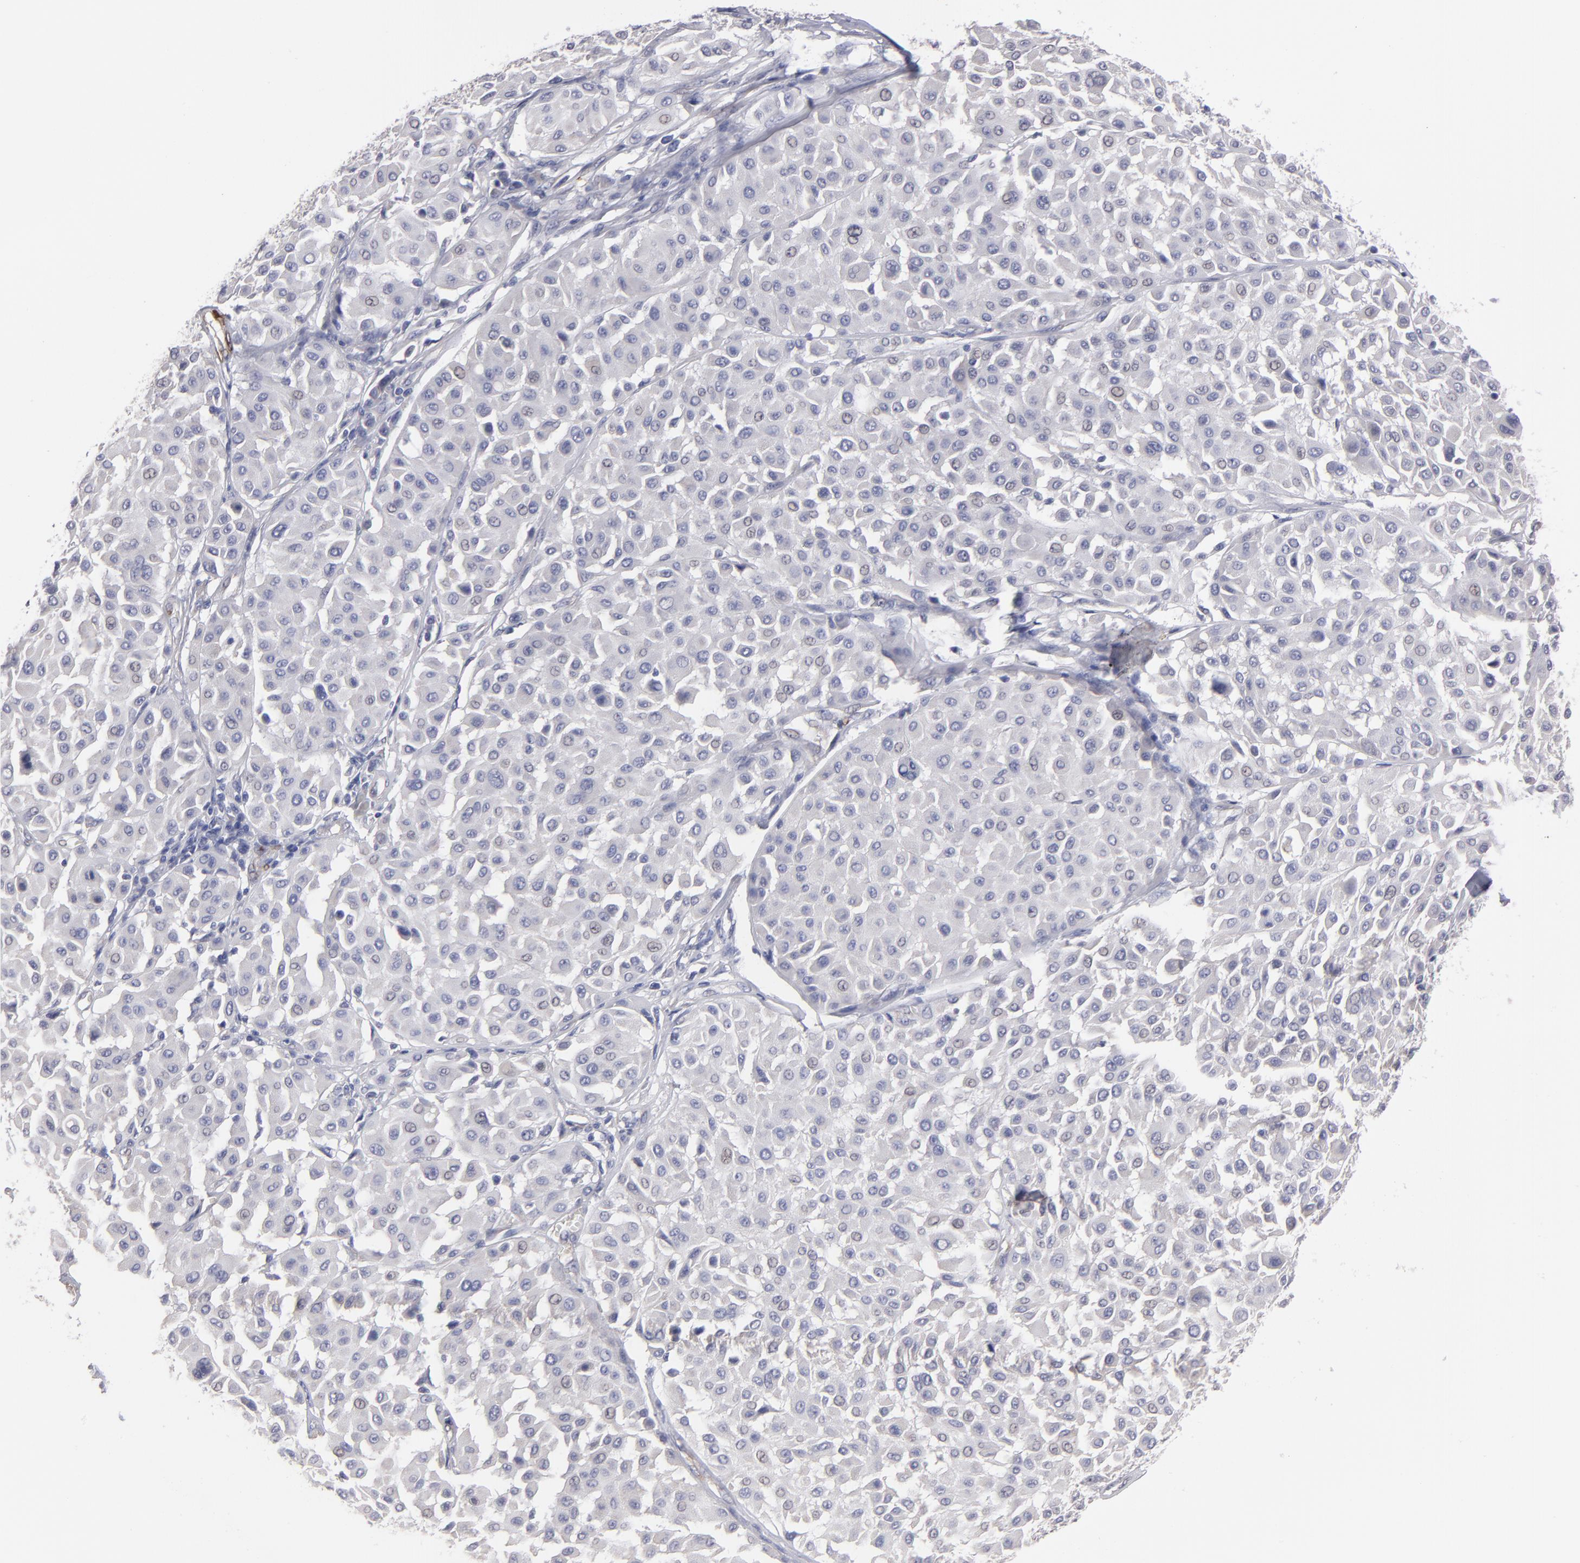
{"staining": {"intensity": "negative", "quantity": "none", "location": "none"}, "tissue": "melanoma", "cell_type": "Tumor cells", "image_type": "cancer", "snomed": [{"axis": "morphology", "description": "Malignant melanoma, Metastatic site"}, {"axis": "topography", "description": "Soft tissue"}], "caption": "A micrograph of human melanoma is negative for staining in tumor cells.", "gene": "SLMAP", "patient": {"sex": "male", "age": 41}}